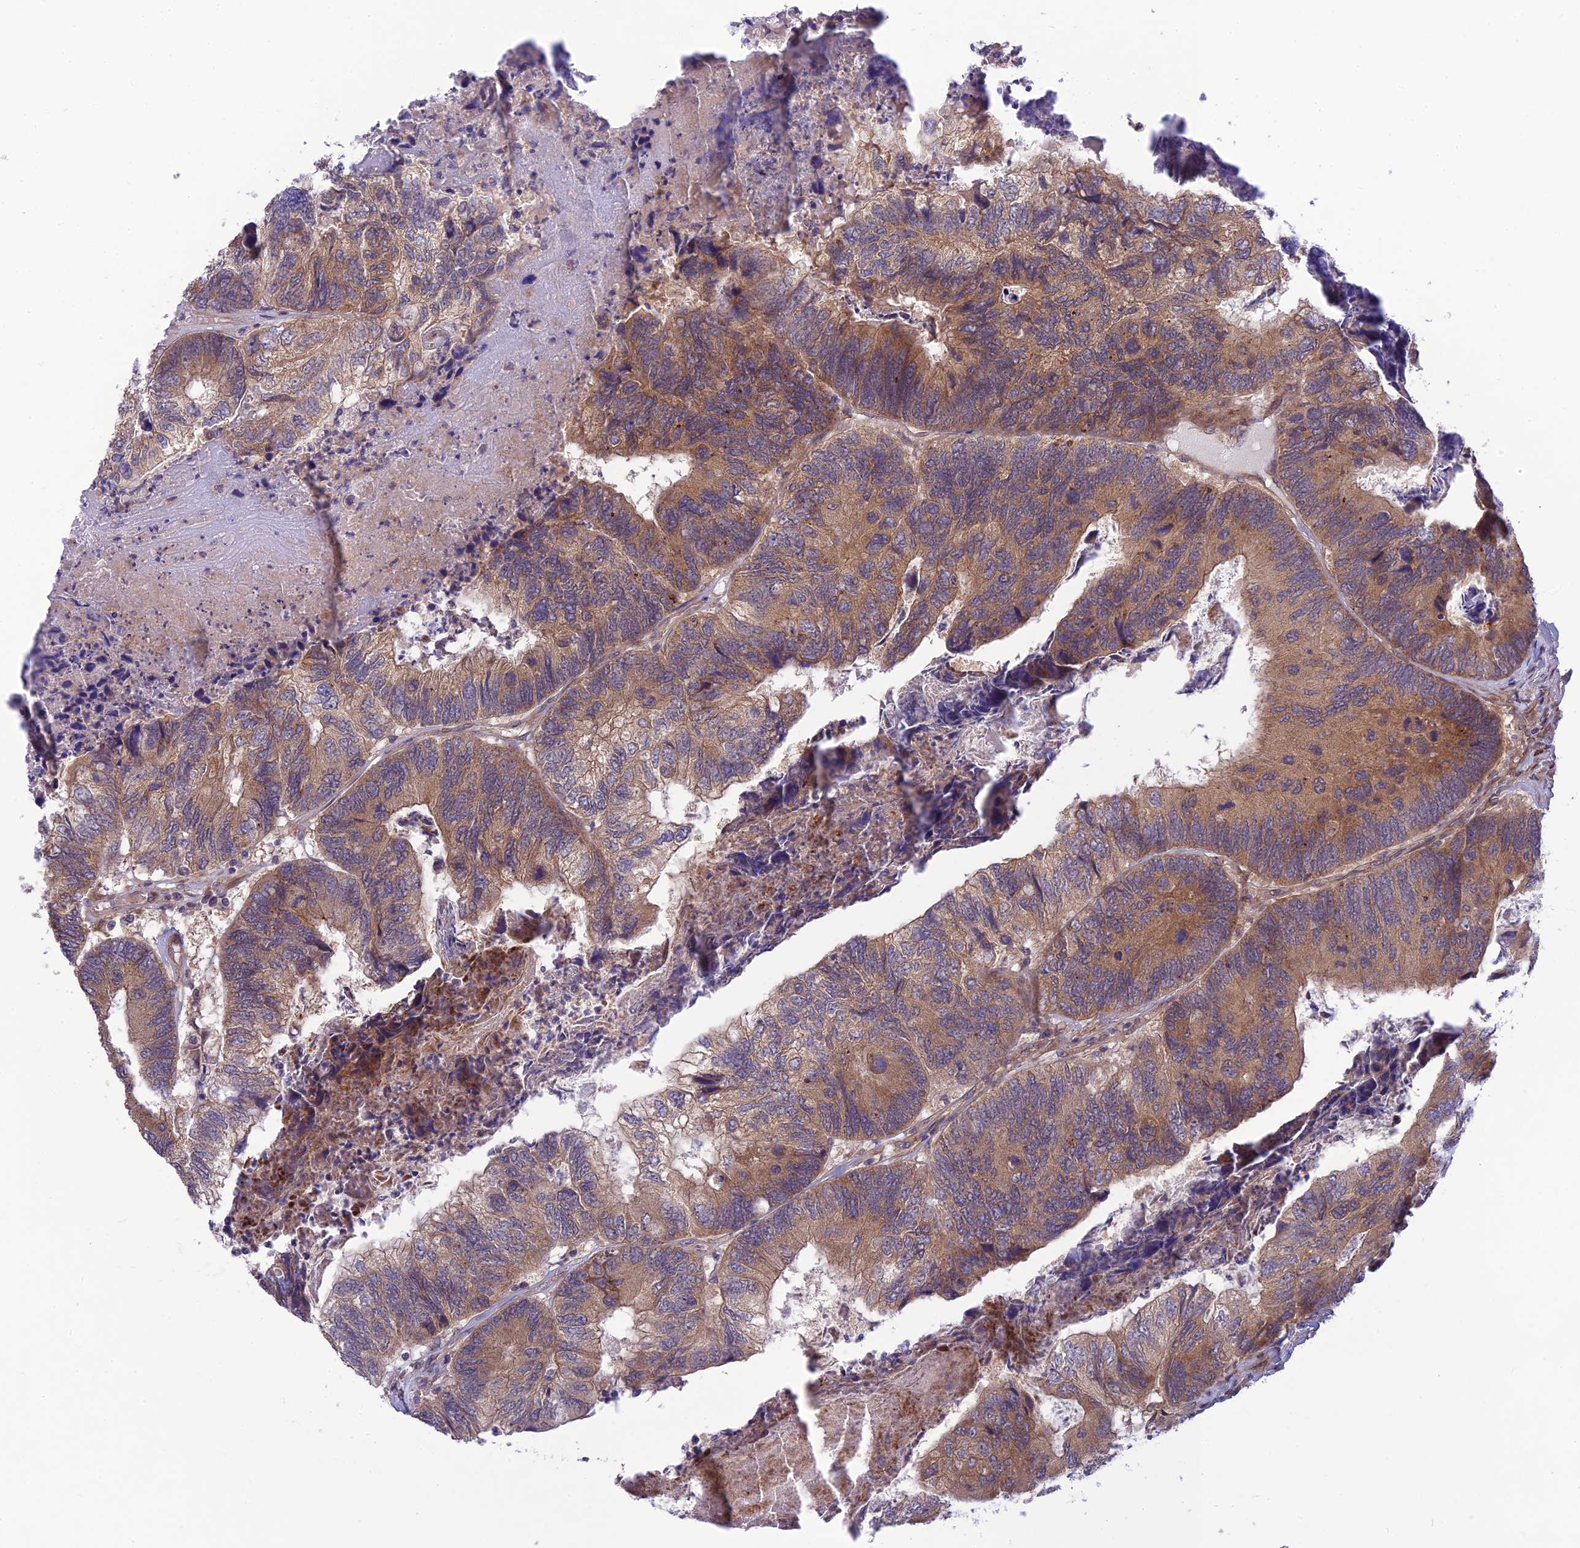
{"staining": {"intensity": "moderate", "quantity": ">75%", "location": "cytoplasmic/membranous"}, "tissue": "colorectal cancer", "cell_type": "Tumor cells", "image_type": "cancer", "snomed": [{"axis": "morphology", "description": "Adenocarcinoma, NOS"}, {"axis": "topography", "description": "Colon"}], "caption": "Immunohistochemistry micrograph of human colorectal cancer stained for a protein (brown), which exhibits medium levels of moderate cytoplasmic/membranous positivity in about >75% of tumor cells.", "gene": "UROS", "patient": {"sex": "female", "age": 67}}